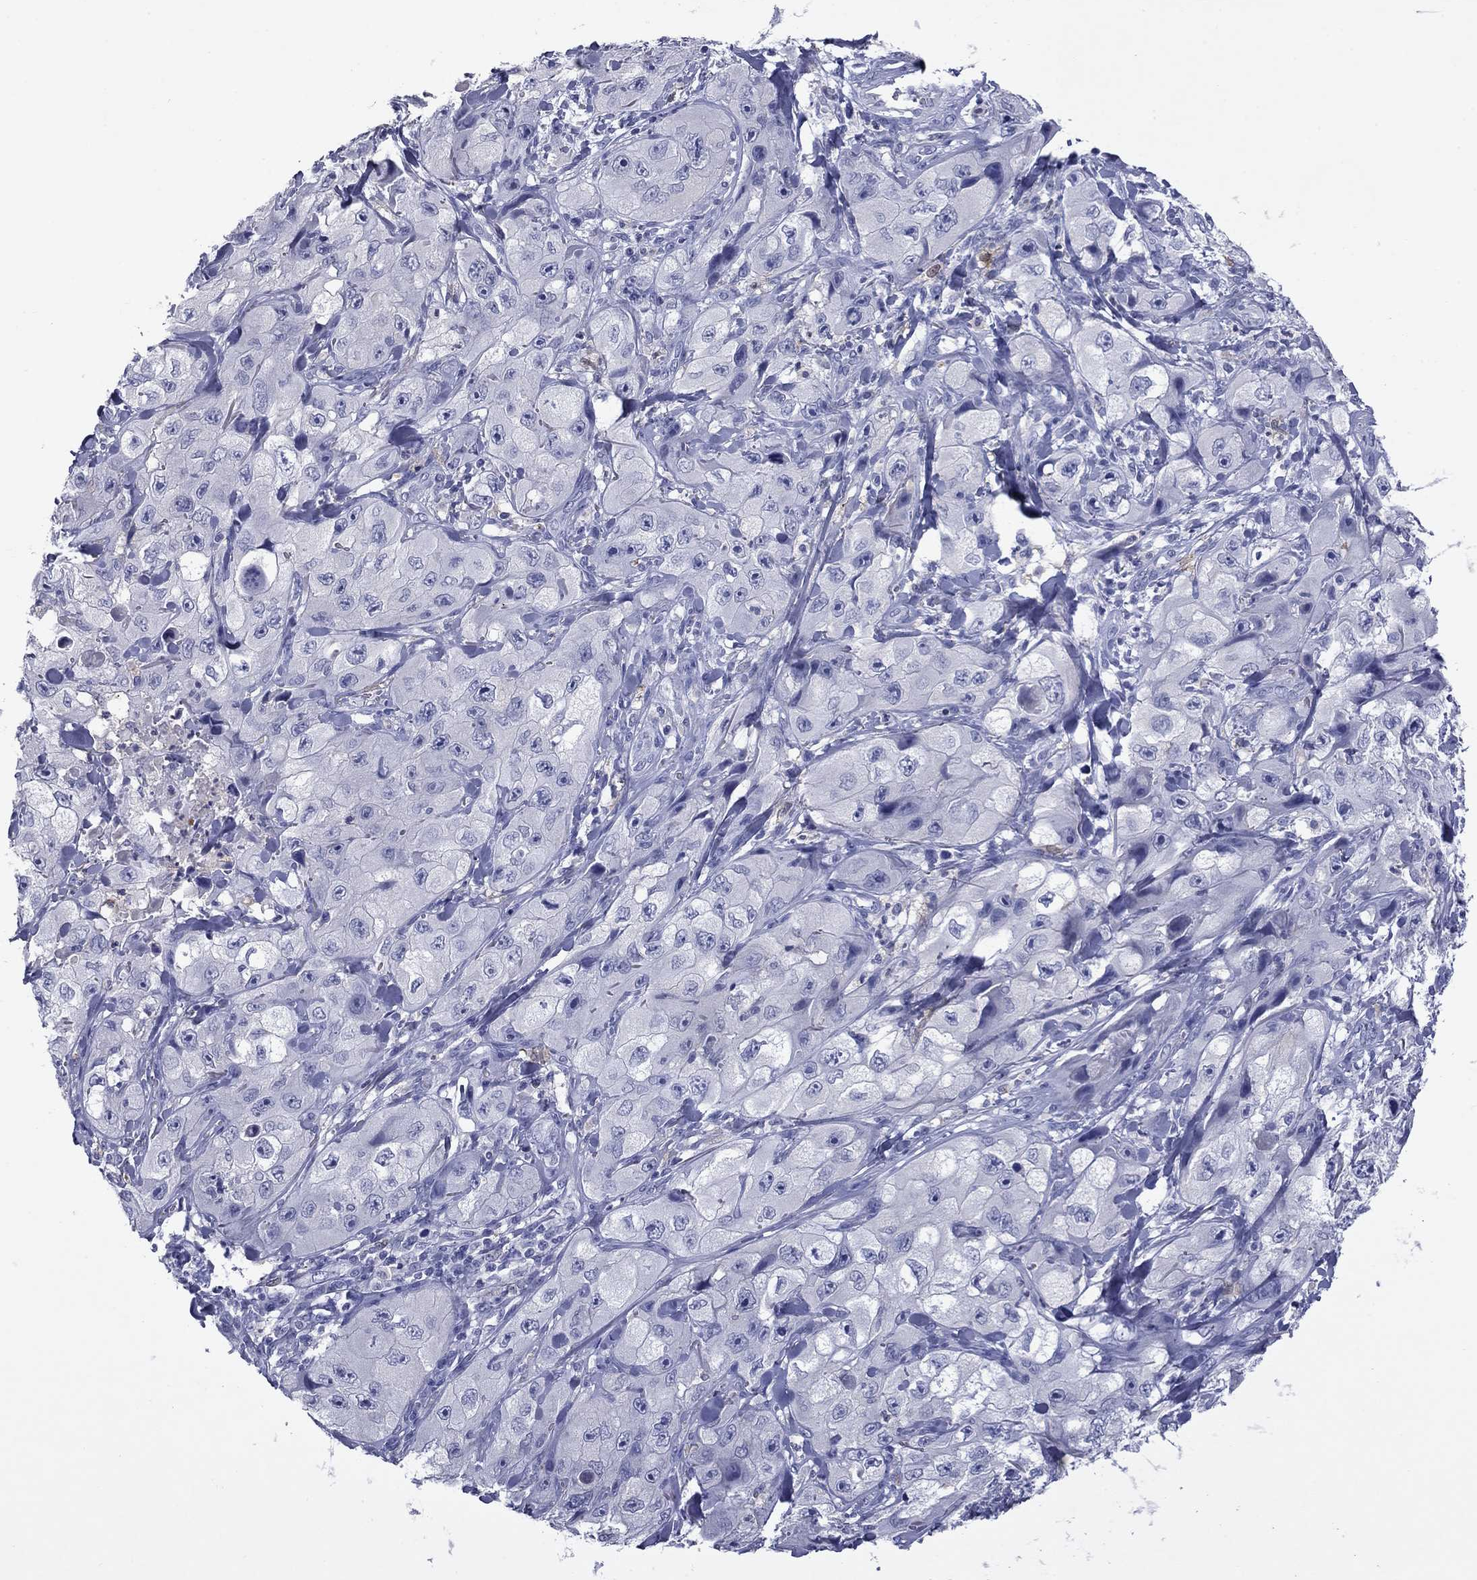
{"staining": {"intensity": "negative", "quantity": "none", "location": "none"}, "tissue": "skin cancer", "cell_type": "Tumor cells", "image_type": "cancer", "snomed": [{"axis": "morphology", "description": "Squamous cell carcinoma, NOS"}, {"axis": "topography", "description": "Skin"}, {"axis": "topography", "description": "Subcutis"}], "caption": "High magnification brightfield microscopy of skin cancer stained with DAB (3,3'-diaminobenzidine) (brown) and counterstained with hematoxylin (blue): tumor cells show no significant positivity.", "gene": "CFAP119", "patient": {"sex": "male", "age": 73}}